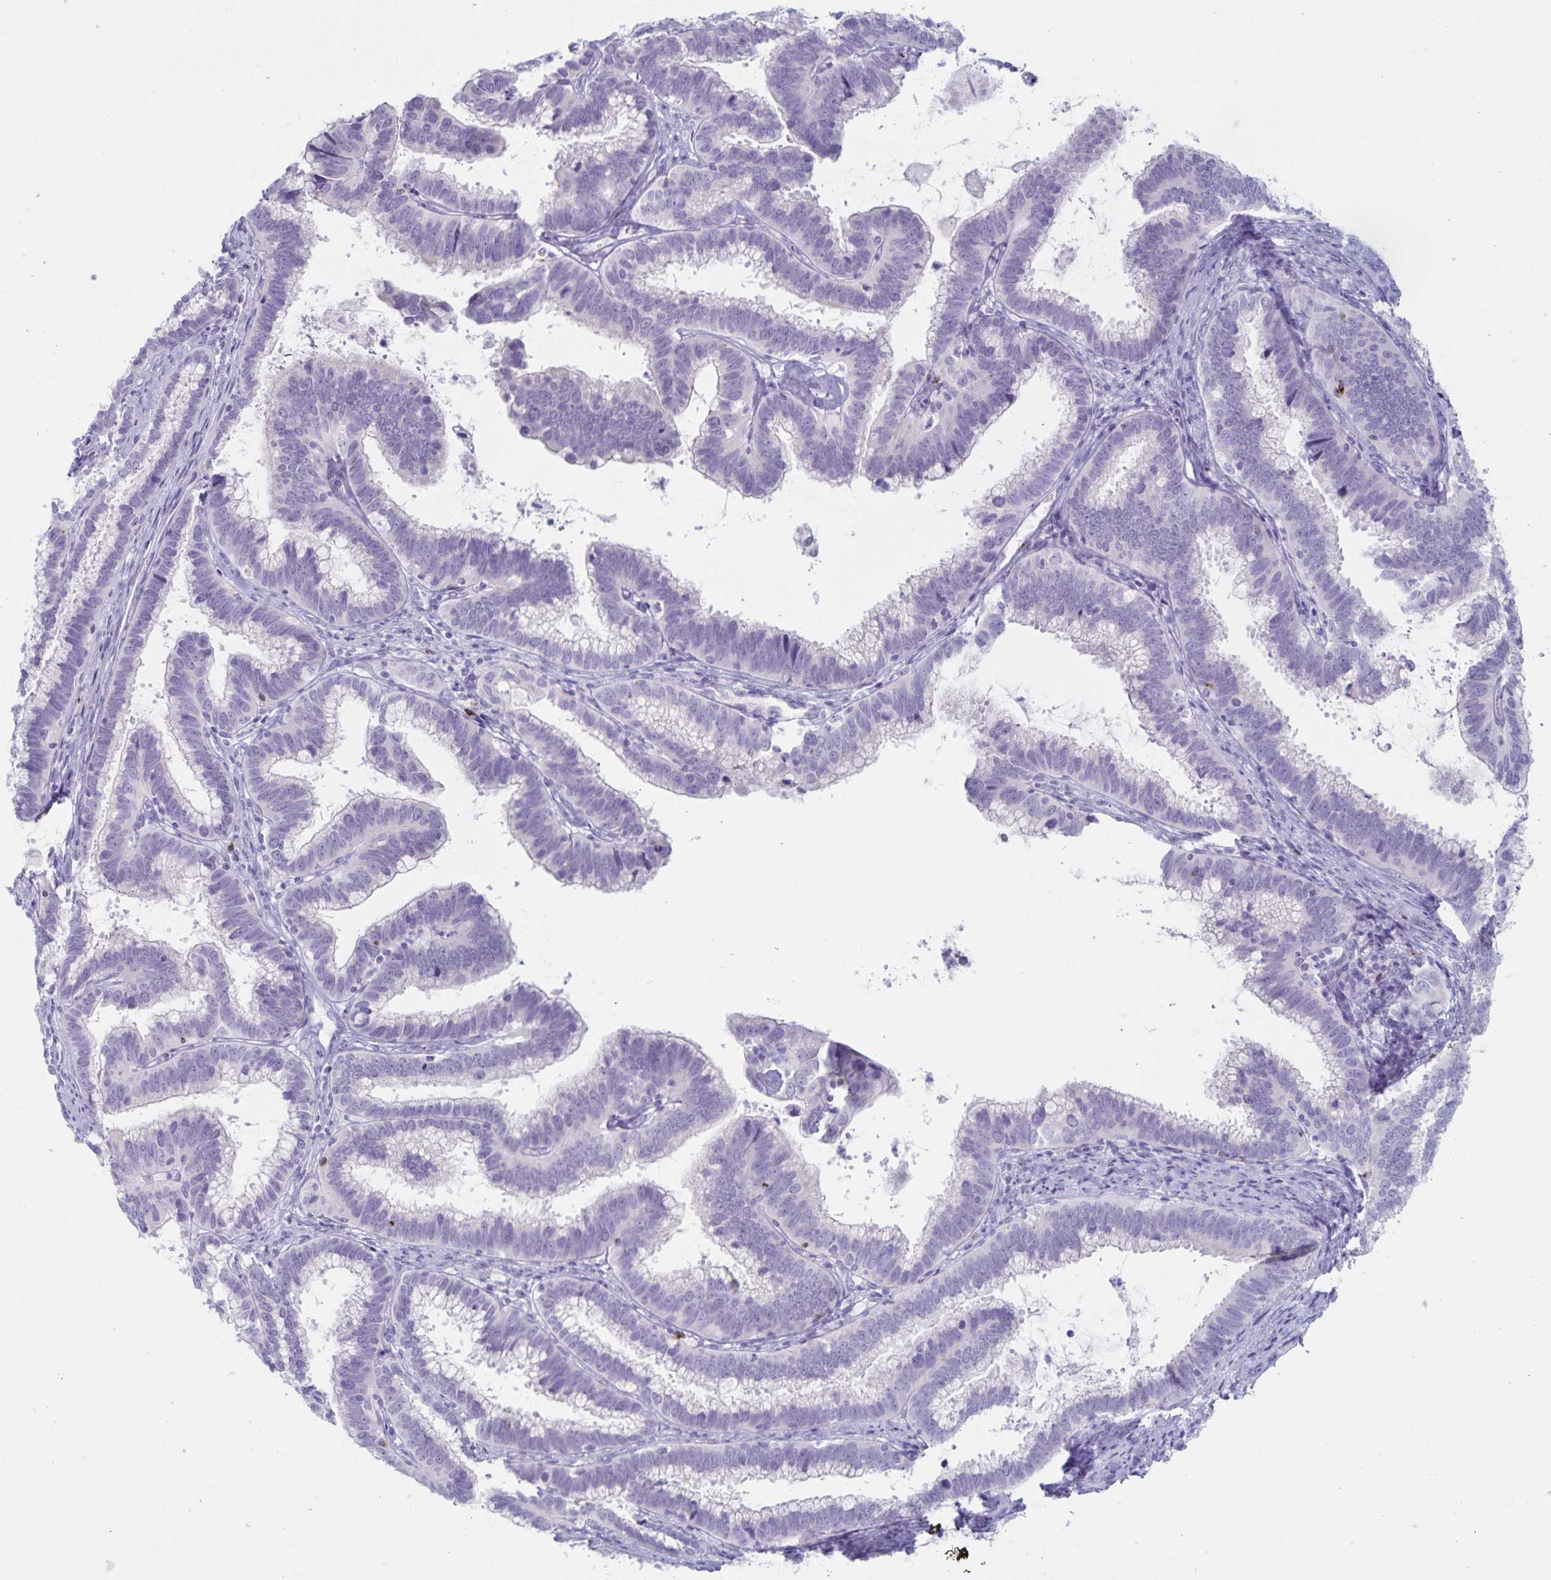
{"staining": {"intensity": "negative", "quantity": "none", "location": "none"}, "tissue": "cervical cancer", "cell_type": "Tumor cells", "image_type": "cancer", "snomed": [{"axis": "morphology", "description": "Adenocarcinoma, NOS"}, {"axis": "topography", "description": "Cervix"}], "caption": "This micrograph is of cervical adenocarcinoma stained with immunohistochemistry to label a protein in brown with the nuclei are counter-stained blue. There is no expression in tumor cells.", "gene": "GNLY", "patient": {"sex": "female", "age": 61}}